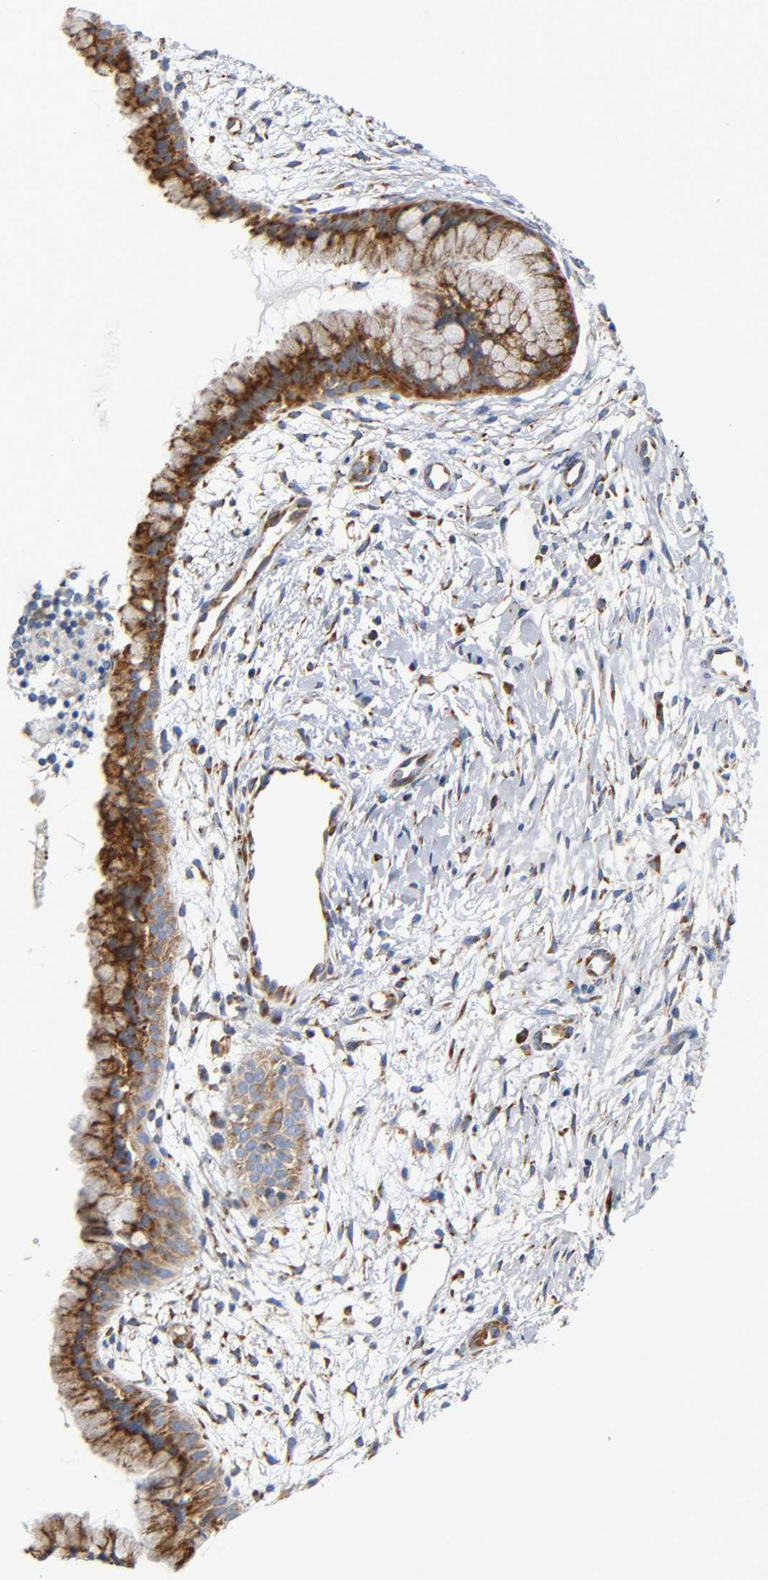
{"staining": {"intensity": "strong", "quantity": ">75%", "location": "cytoplasmic/membranous"}, "tissue": "cervix", "cell_type": "Glandular cells", "image_type": "normal", "snomed": [{"axis": "morphology", "description": "Normal tissue, NOS"}, {"axis": "topography", "description": "Cervix"}], "caption": "Immunohistochemistry (DAB) staining of benign cervix demonstrates strong cytoplasmic/membranous protein positivity in about >75% of glandular cells.", "gene": "REL", "patient": {"sex": "female", "age": 39}}